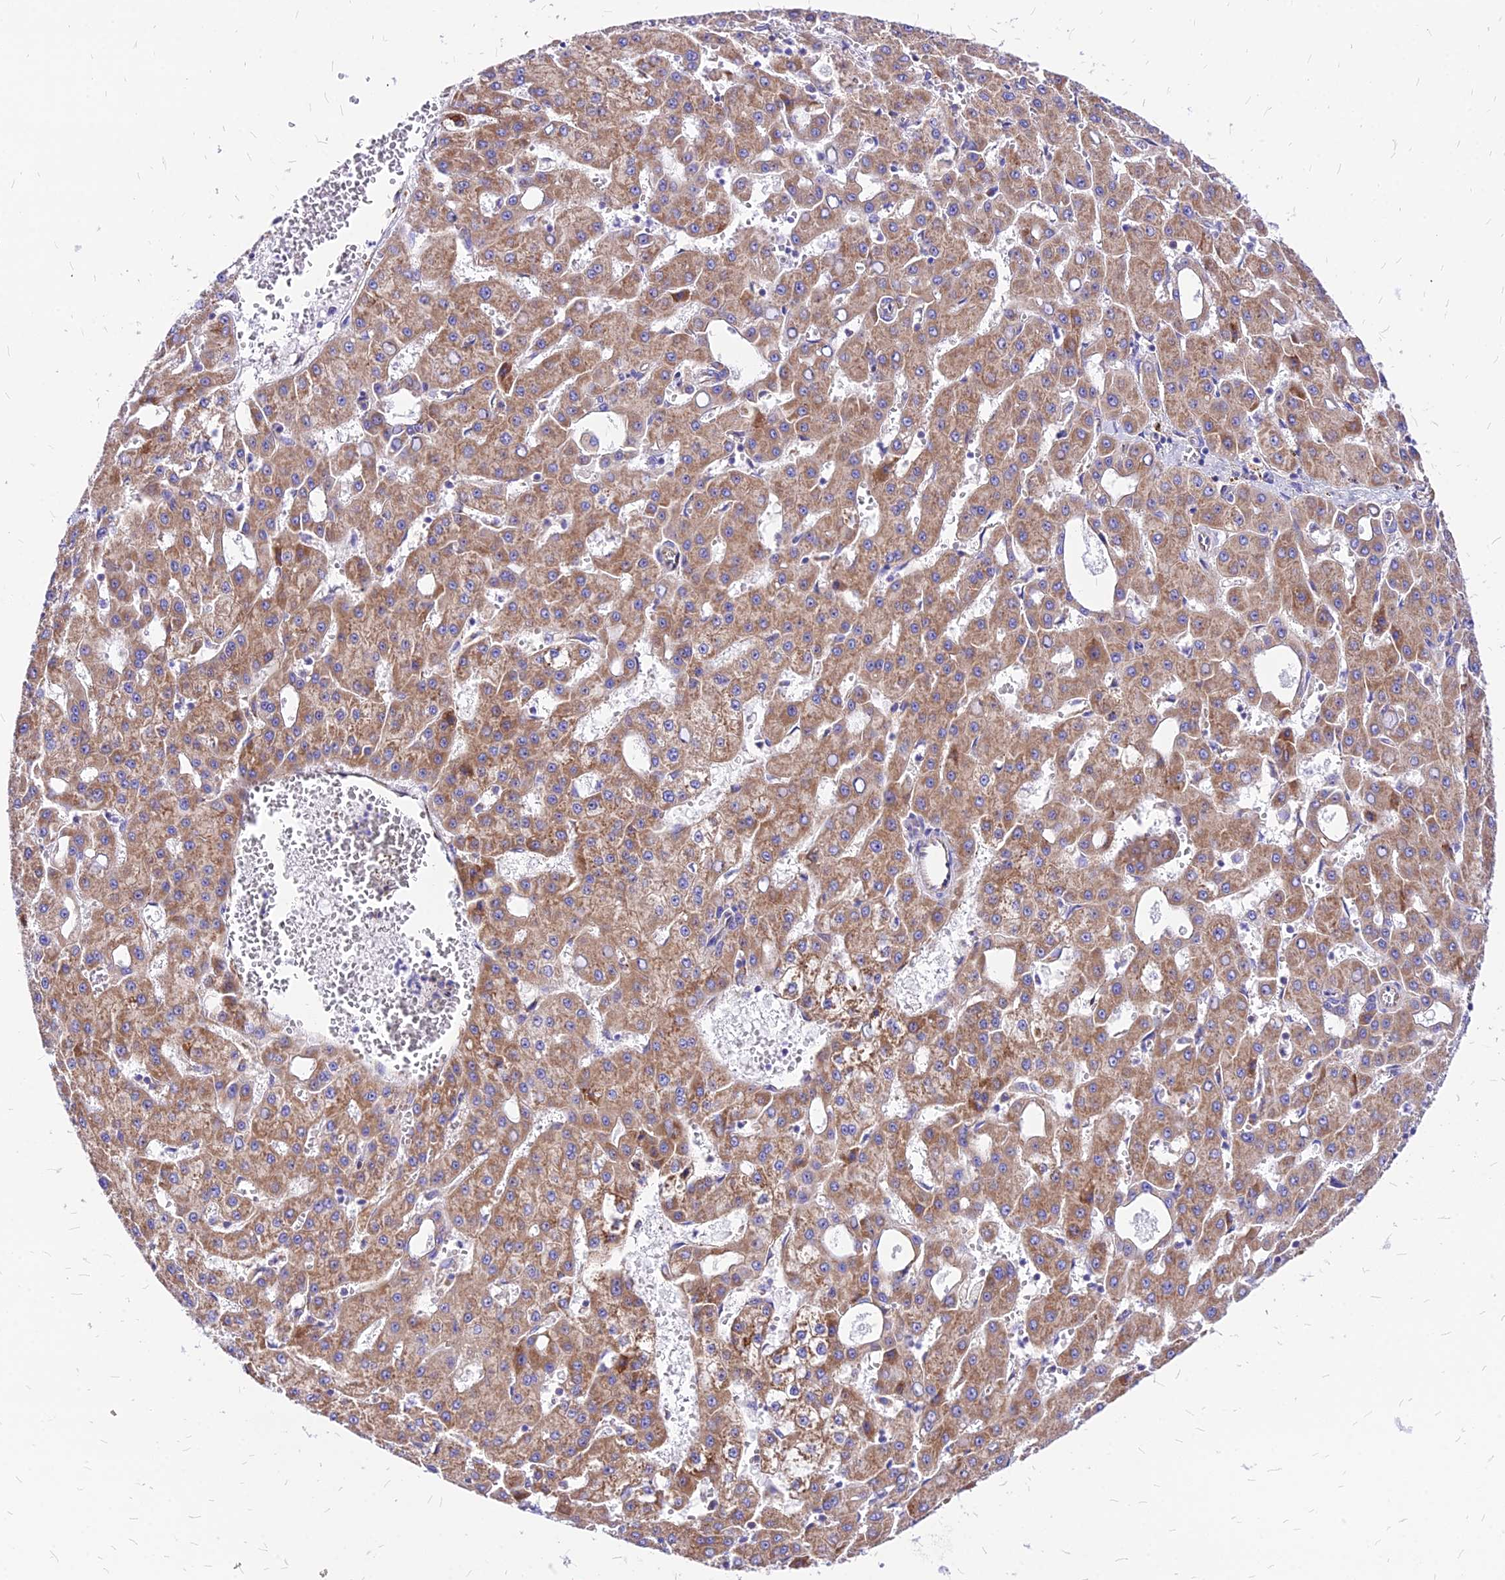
{"staining": {"intensity": "moderate", "quantity": ">75%", "location": "cytoplasmic/membranous"}, "tissue": "liver cancer", "cell_type": "Tumor cells", "image_type": "cancer", "snomed": [{"axis": "morphology", "description": "Carcinoma, Hepatocellular, NOS"}, {"axis": "topography", "description": "Liver"}], "caption": "Tumor cells exhibit medium levels of moderate cytoplasmic/membranous staining in about >75% of cells in liver hepatocellular carcinoma.", "gene": "RPL19", "patient": {"sex": "male", "age": 47}}